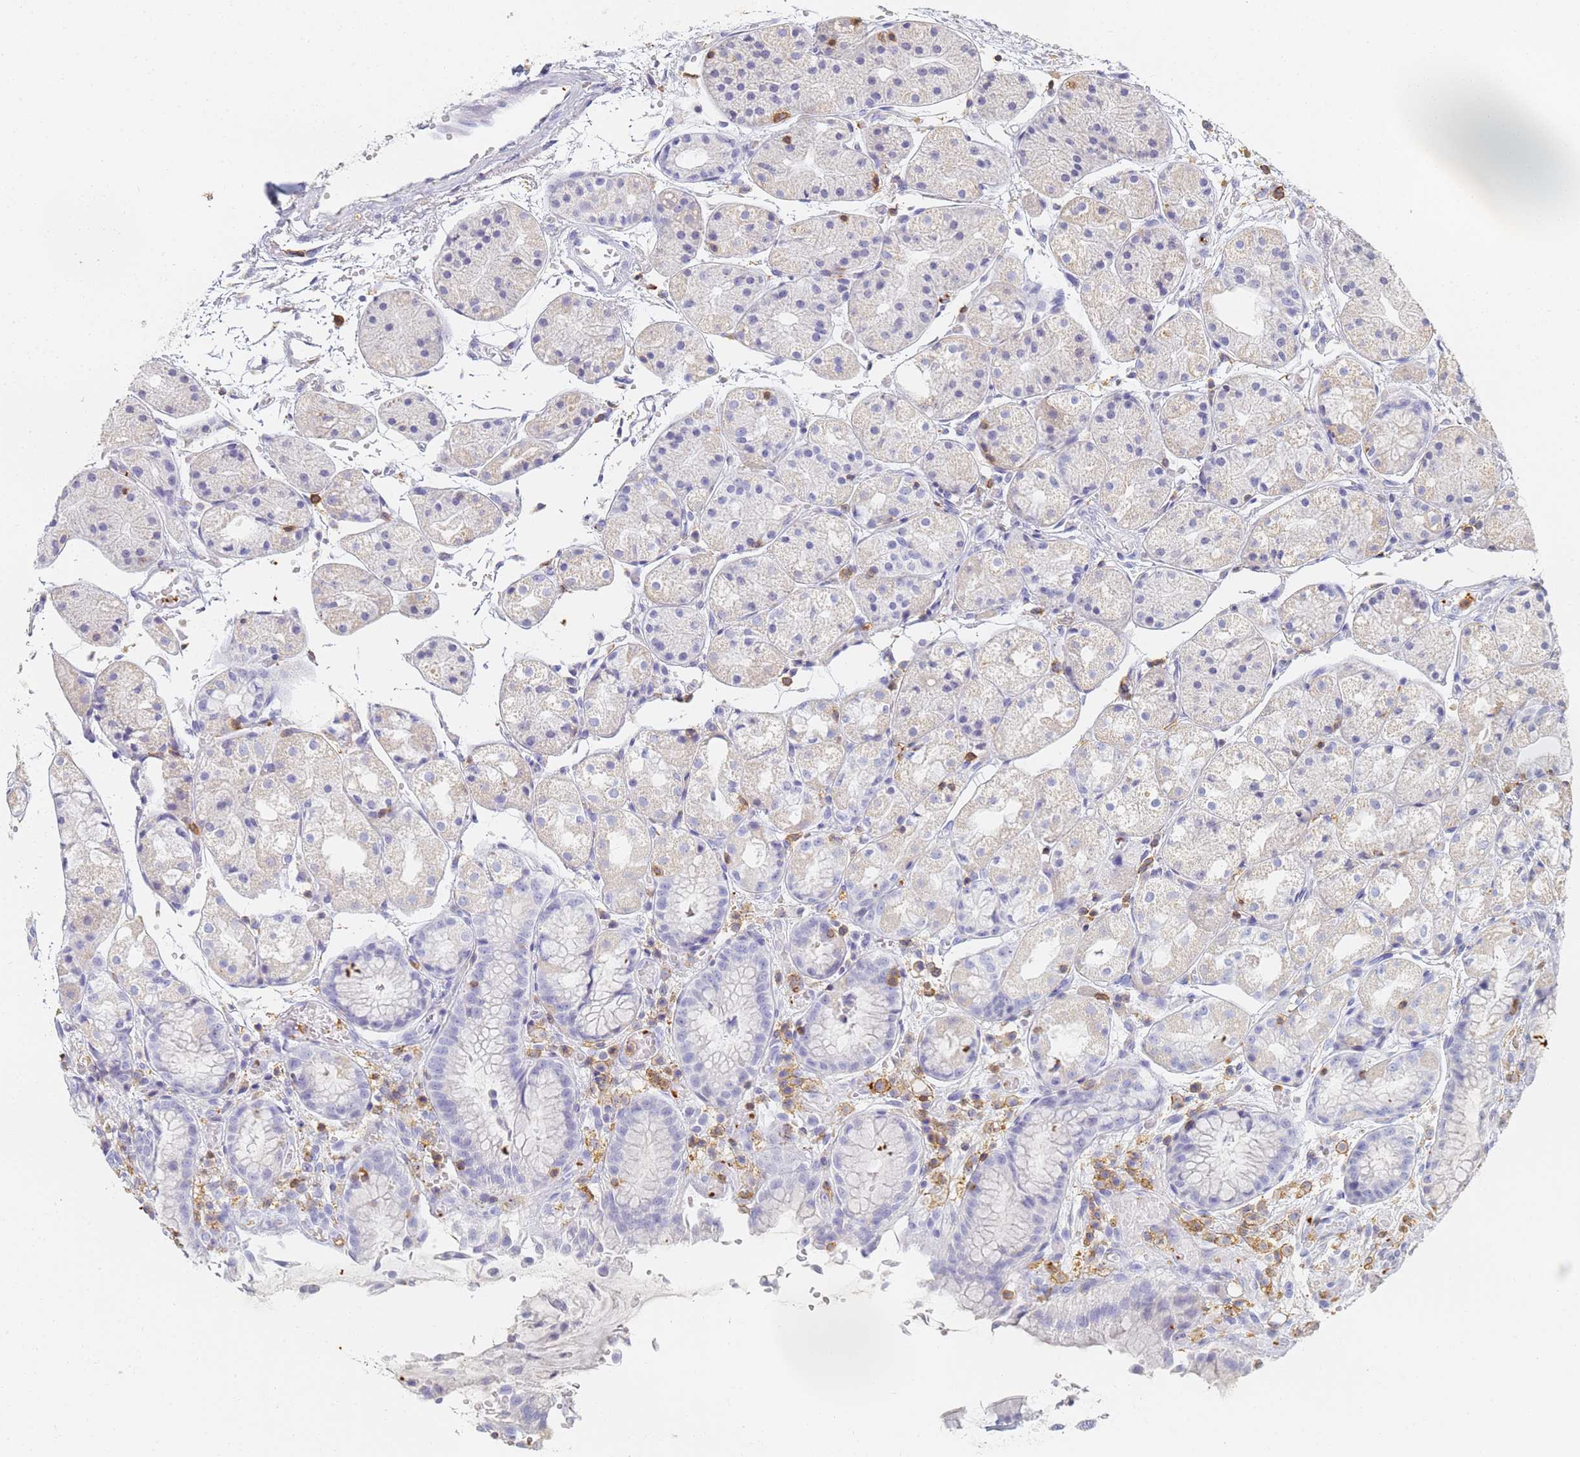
{"staining": {"intensity": "negative", "quantity": "none", "location": "none"}, "tissue": "stomach", "cell_type": "Glandular cells", "image_type": "normal", "snomed": [{"axis": "morphology", "description": "Normal tissue, NOS"}, {"axis": "topography", "description": "Stomach, upper"}], "caption": "Immunohistochemical staining of benign human stomach exhibits no significant expression in glandular cells.", "gene": "BIN2", "patient": {"sex": "male", "age": 72}}